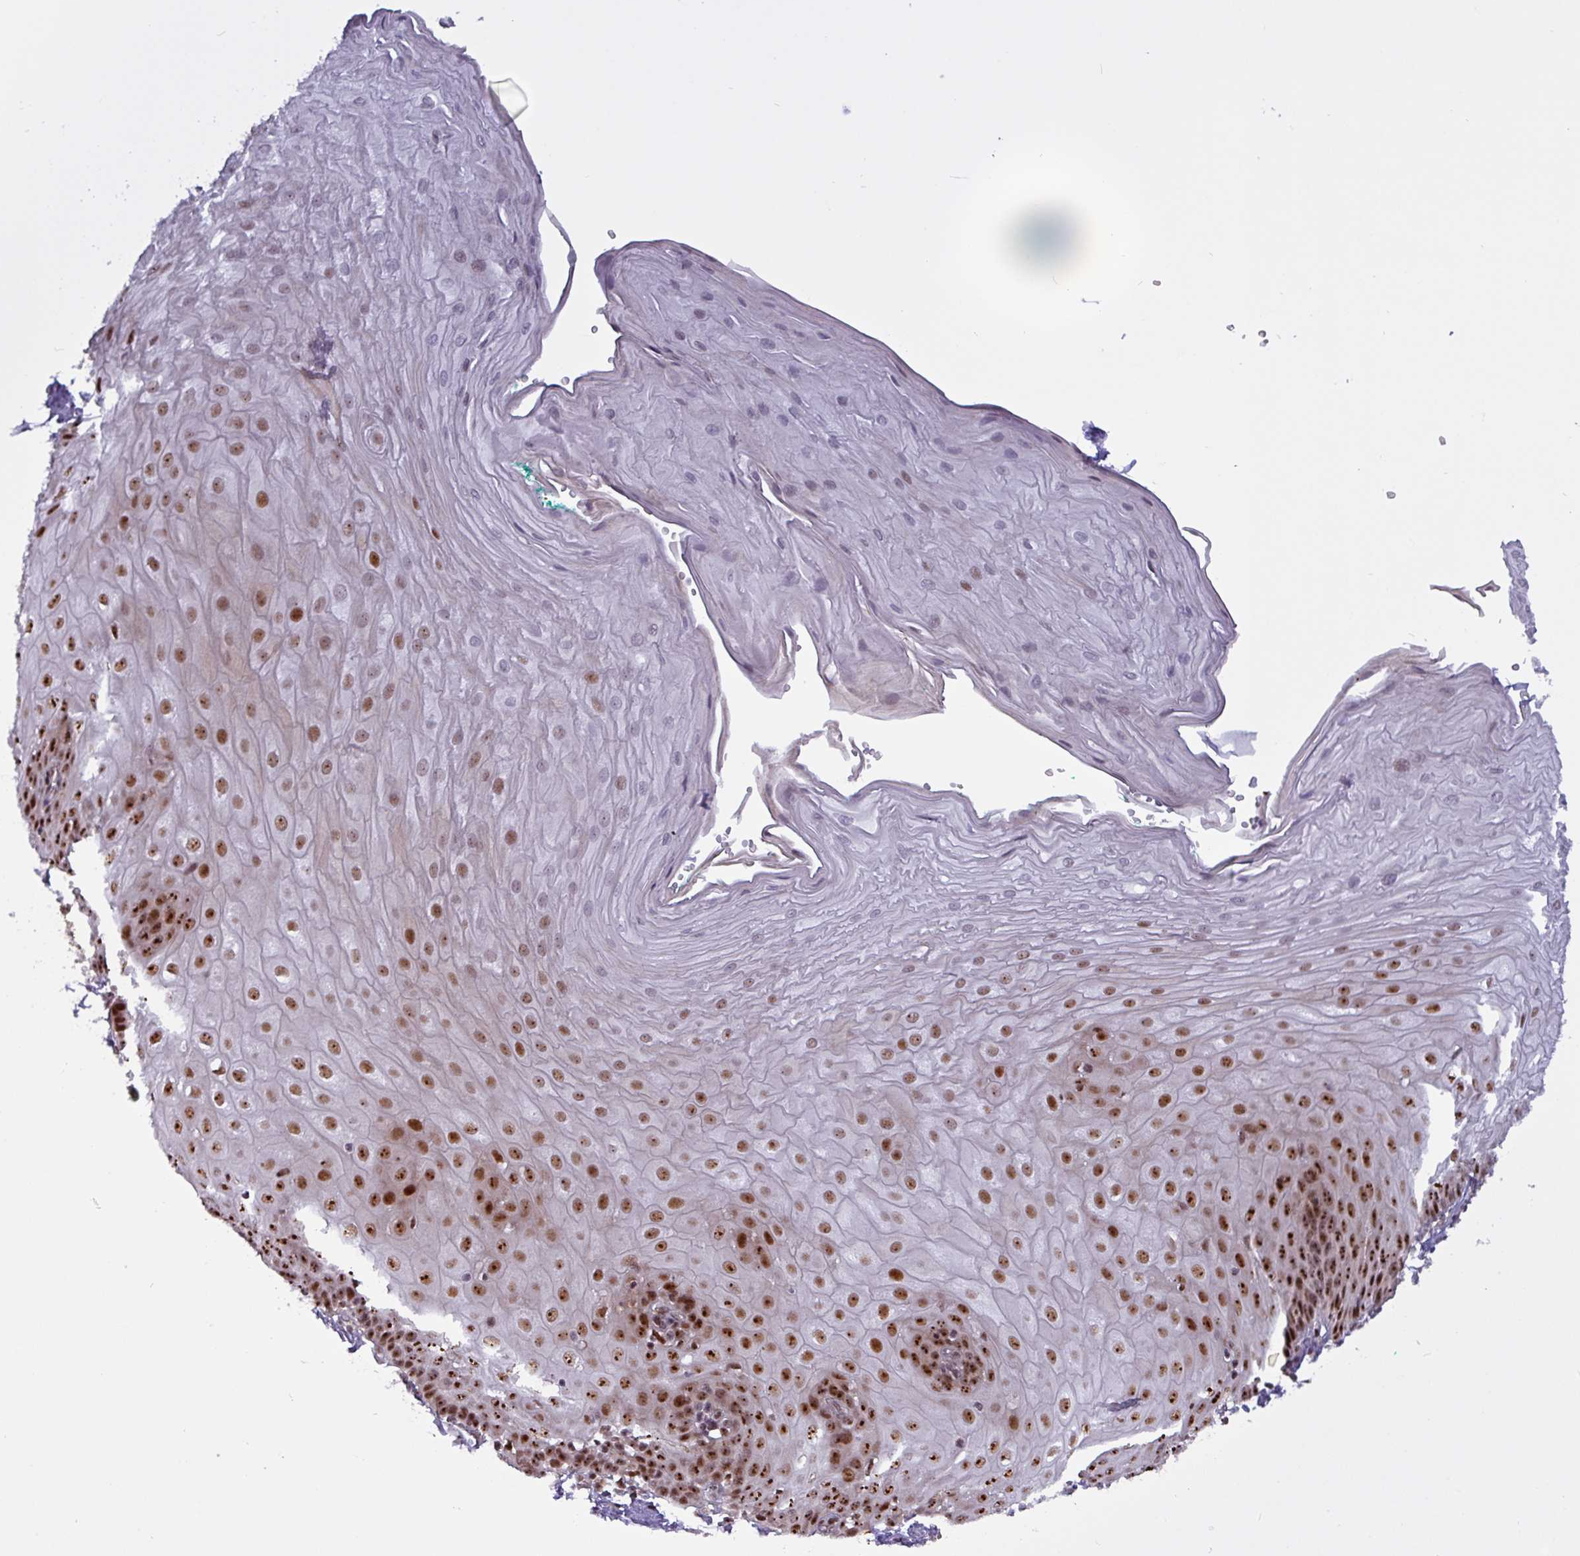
{"staining": {"intensity": "strong", "quantity": ">75%", "location": "nuclear"}, "tissue": "esophagus", "cell_type": "Squamous epithelial cells", "image_type": "normal", "snomed": [{"axis": "morphology", "description": "Normal tissue, NOS"}, {"axis": "topography", "description": "Esophagus"}], "caption": "DAB immunohistochemical staining of normal human esophagus shows strong nuclear protein expression in about >75% of squamous epithelial cells. The protein is shown in brown color, while the nuclei are stained blue.", "gene": "RRN3", "patient": {"sex": "male", "age": 69}}